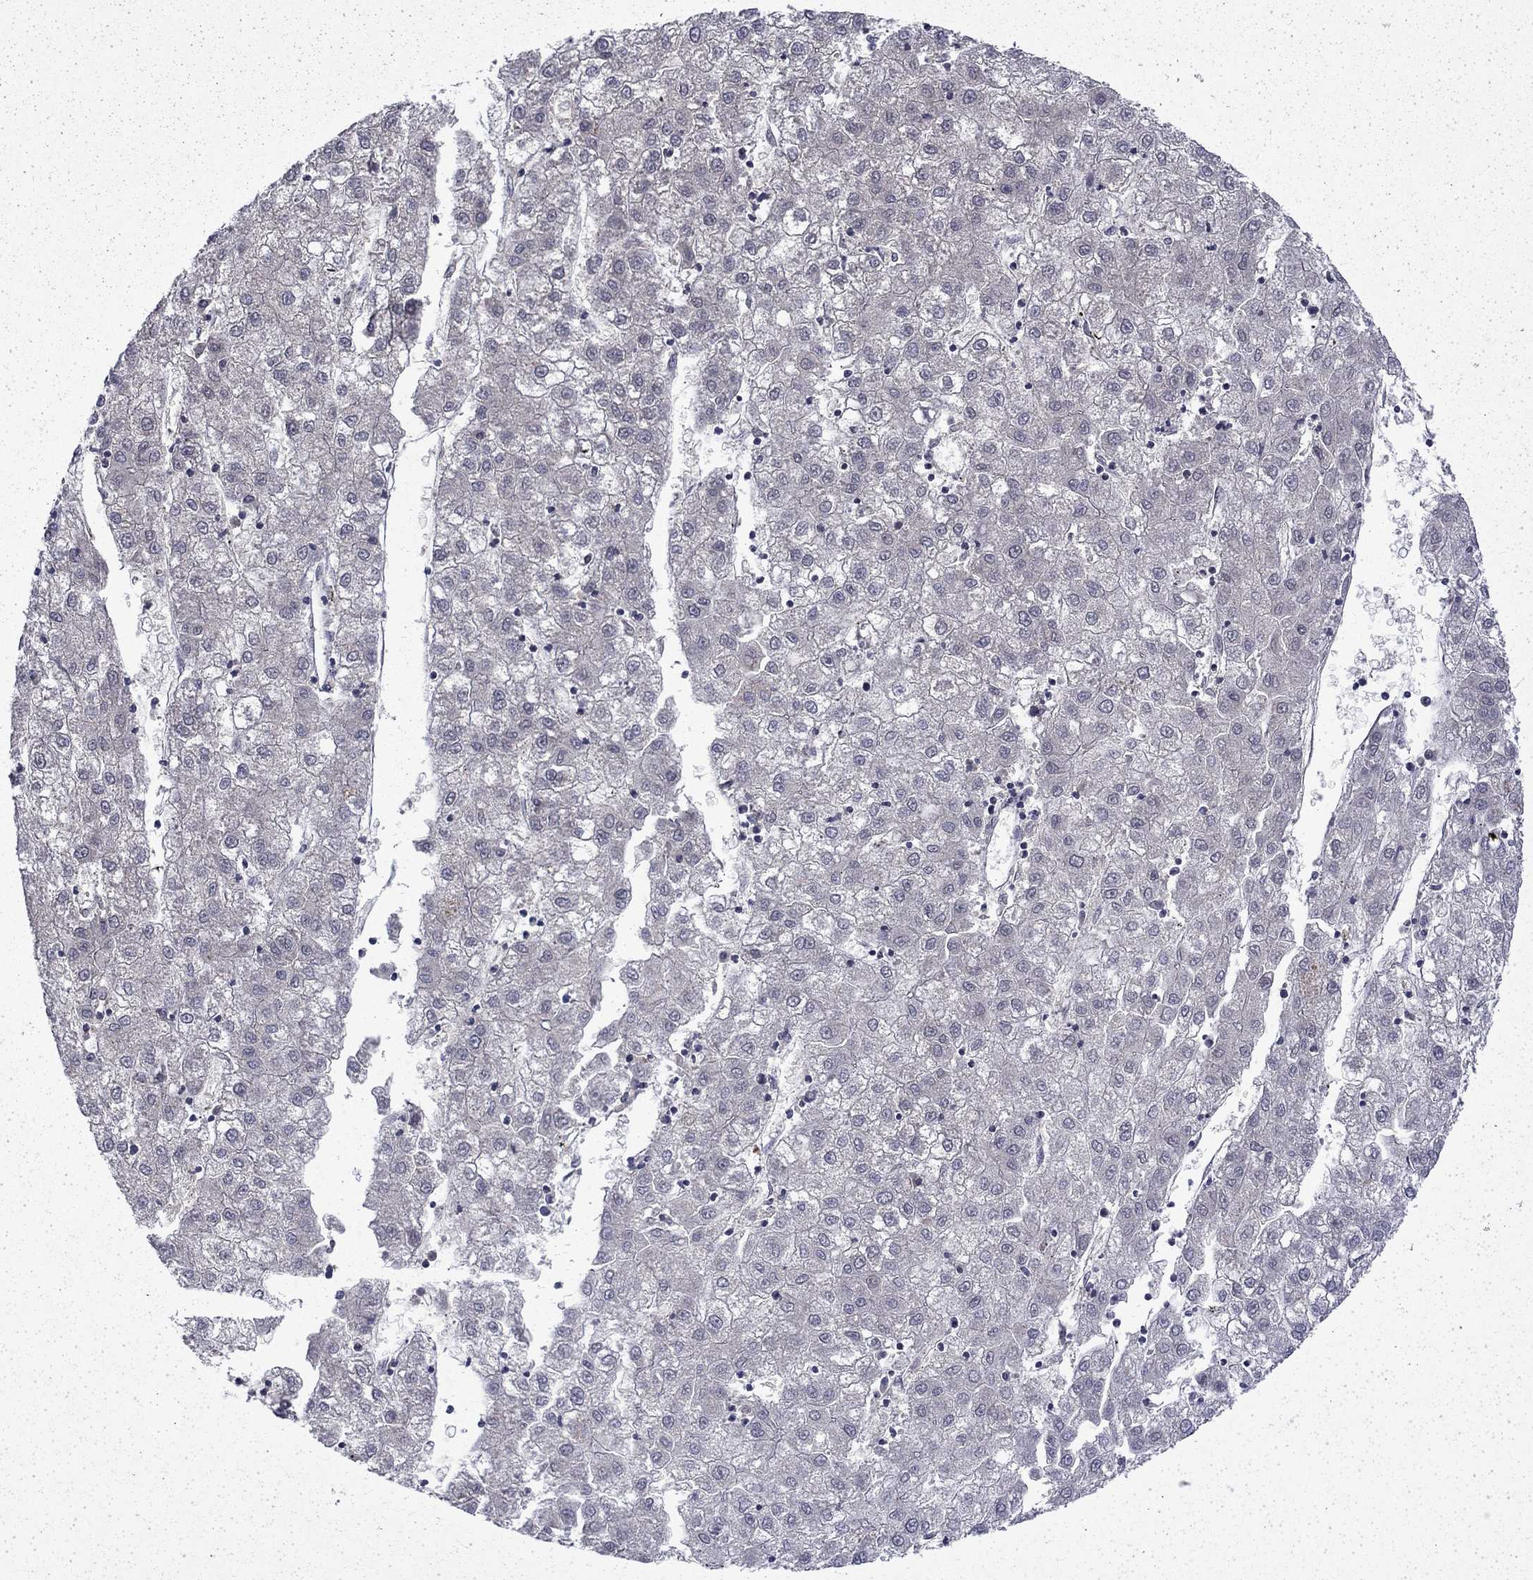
{"staining": {"intensity": "negative", "quantity": "none", "location": "none"}, "tissue": "liver cancer", "cell_type": "Tumor cells", "image_type": "cancer", "snomed": [{"axis": "morphology", "description": "Carcinoma, Hepatocellular, NOS"}, {"axis": "topography", "description": "Liver"}], "caption": "This is a micrograph of immunohistochemistry (IHC) staining of liver hepatocellular carcinoma, which shows no expression in tumor cells.", "gene": "CHAT", "patient": {"sex": "male", "age": 72}}